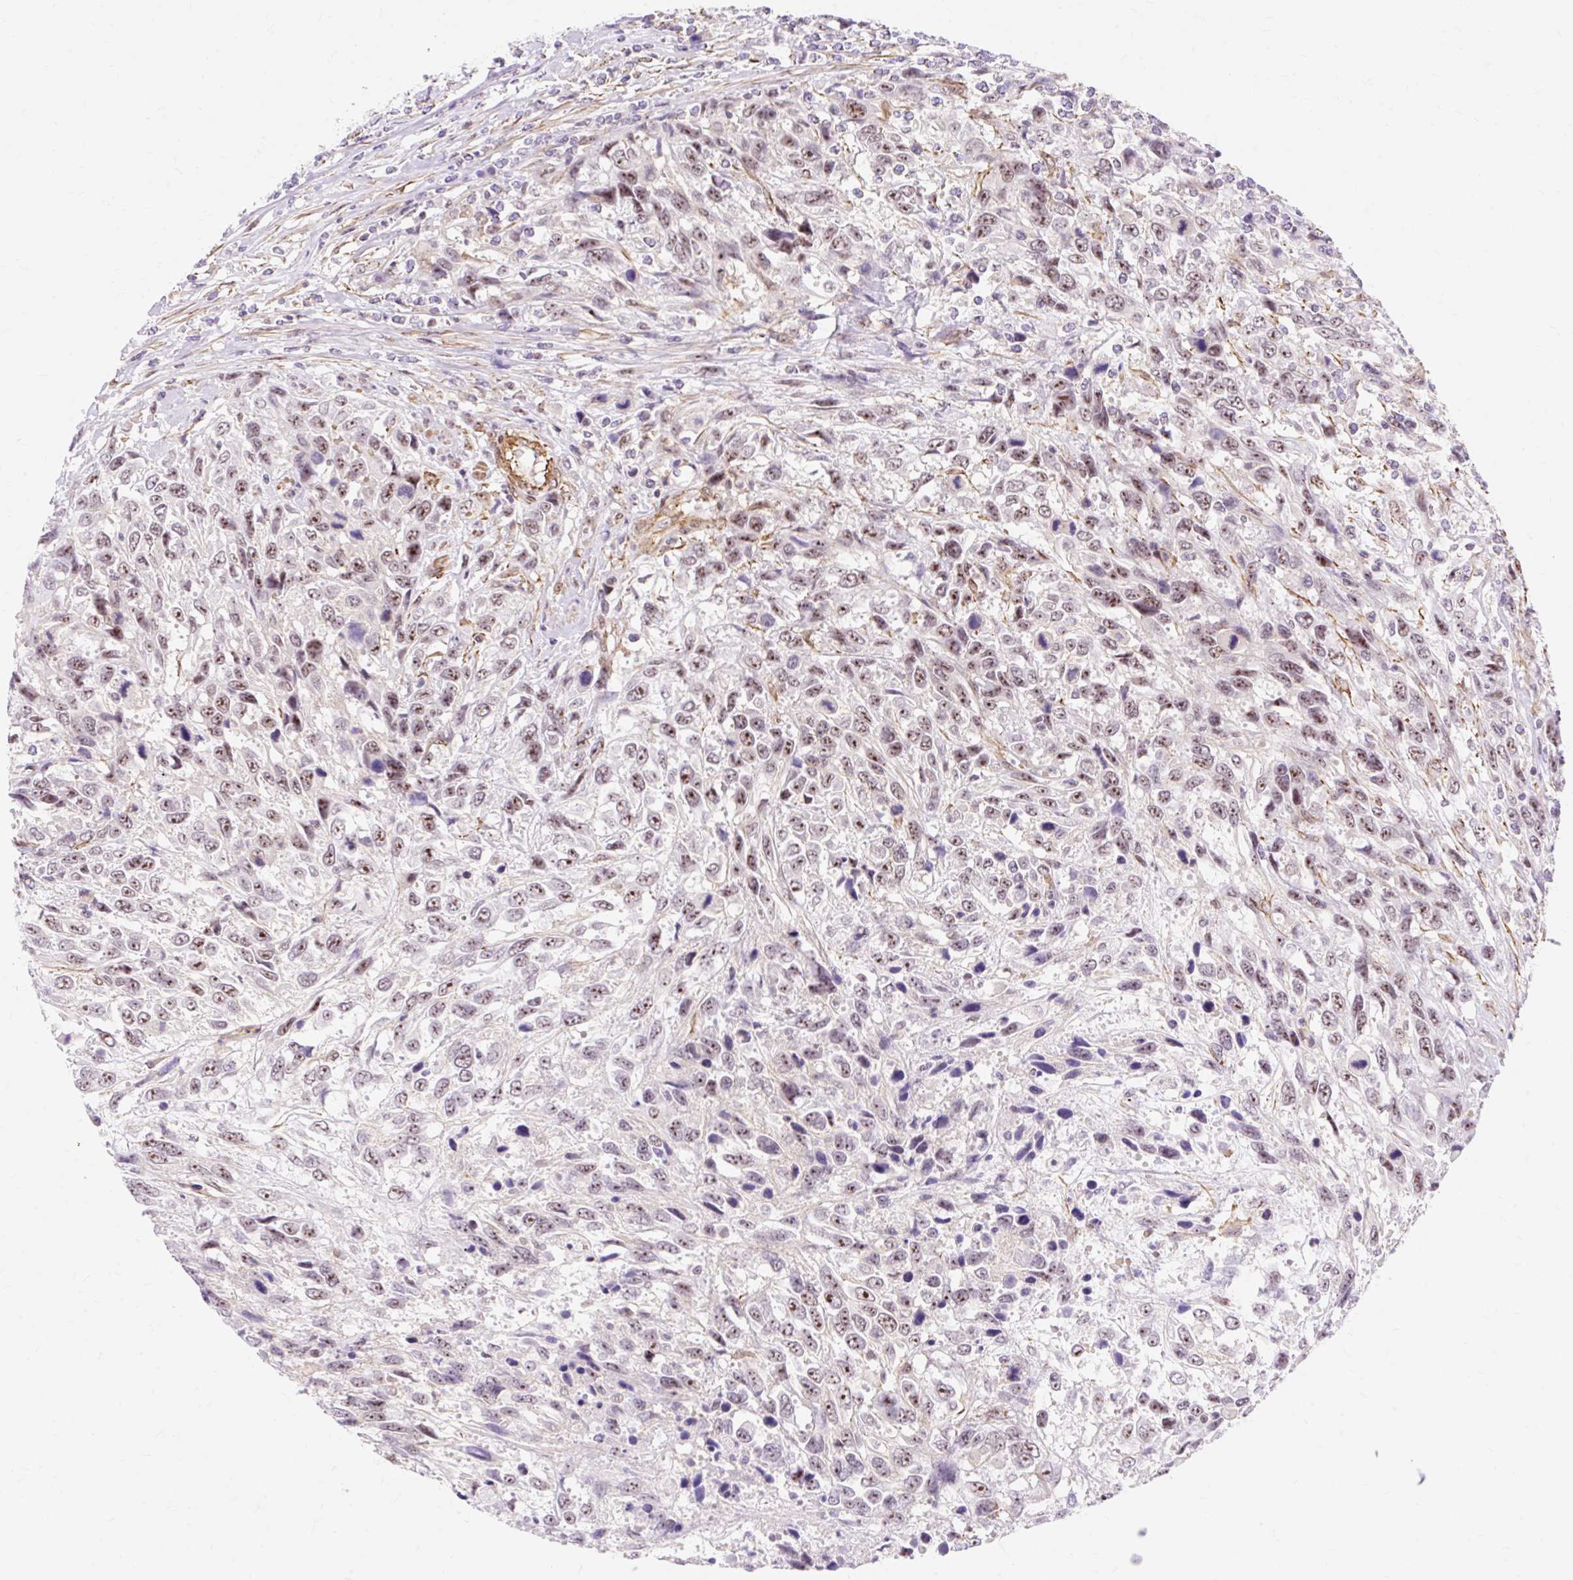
{"staining": {"intensity": "moderate", "quantity": ">75%", "location": "nuclear"}, "tissue": "urothelial cancer", "cell_type": "Tumor cells", "image_type": "cancer", "snomed": [{"axis": "morphology", "description": "Urothelial carcinoma, High grade"}, {"axis": "topography", "description": "Urinary bladder"}], "caption": "IHC of high-grade urothelial carcinoma displays medium levels of moderate nuclear positivity in approximately >75% of tumor cells.", "gene": "OBP2A", "patient": {"sex": "female", "age": 70}}